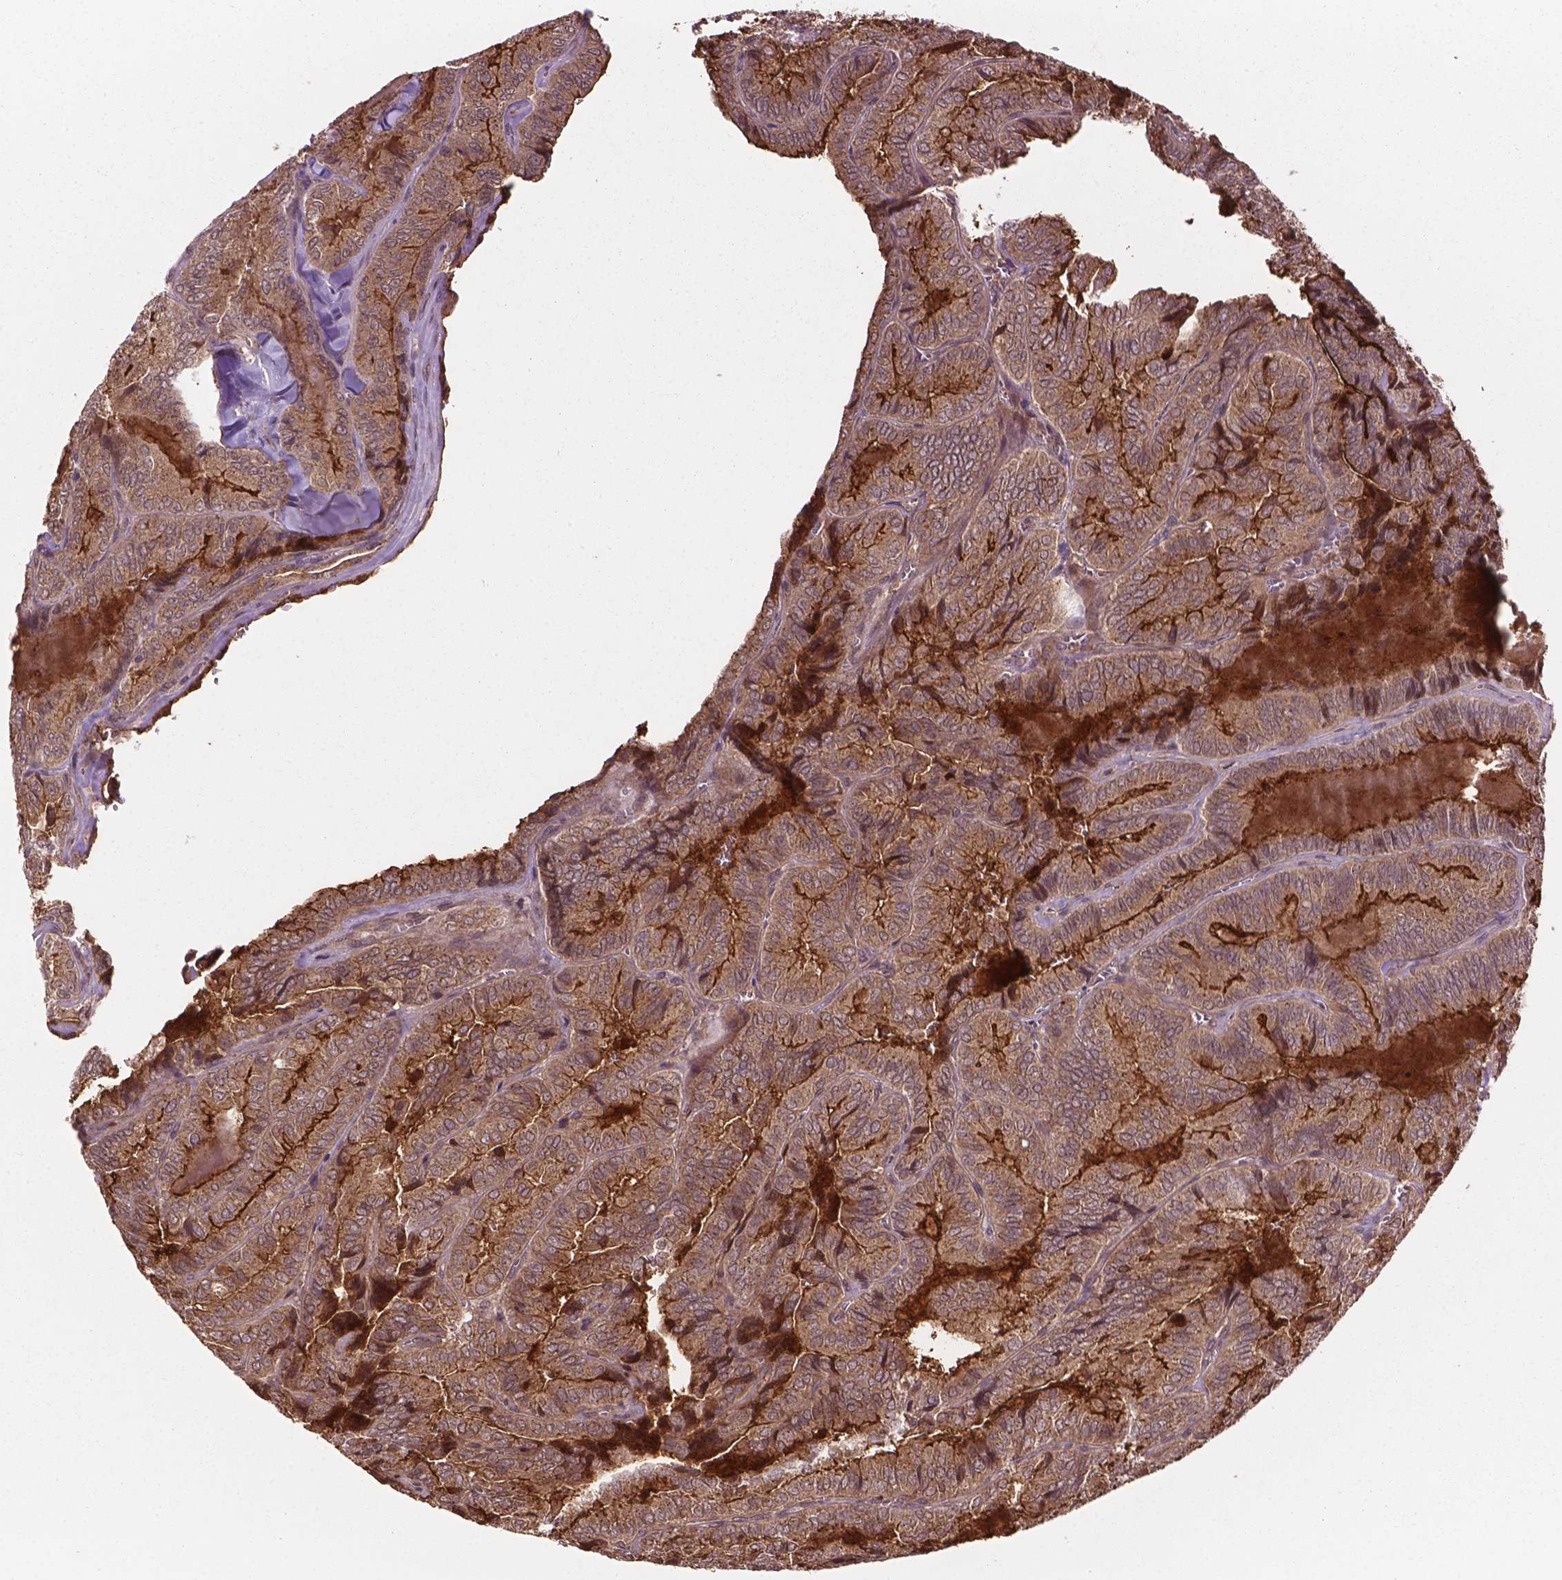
{"staining": {"intensity": "moderate", "quantity": ">75%", "location": "cytoplasmic/membranous"}, "tissue": "thyroid cancer", "cell_type": "Tumor cells", "image_type": "cancer", "snomed": [{"axis": "morphology", "description": "Papillary adenocarcinoma, NOS"}, {"axis": "topography", "description": "Thyroid gland"}], "caption": "An immunohistochemistry photomicrograph of neoplastic tissue is shown. Protein staining in brown labels moderate cytoplasmic/membranous positivity in thyroid papillary adenocarcinoma within tumor cells.", "gene": "PPP1CB", "patient": {"sex": "female", "age": 75}}